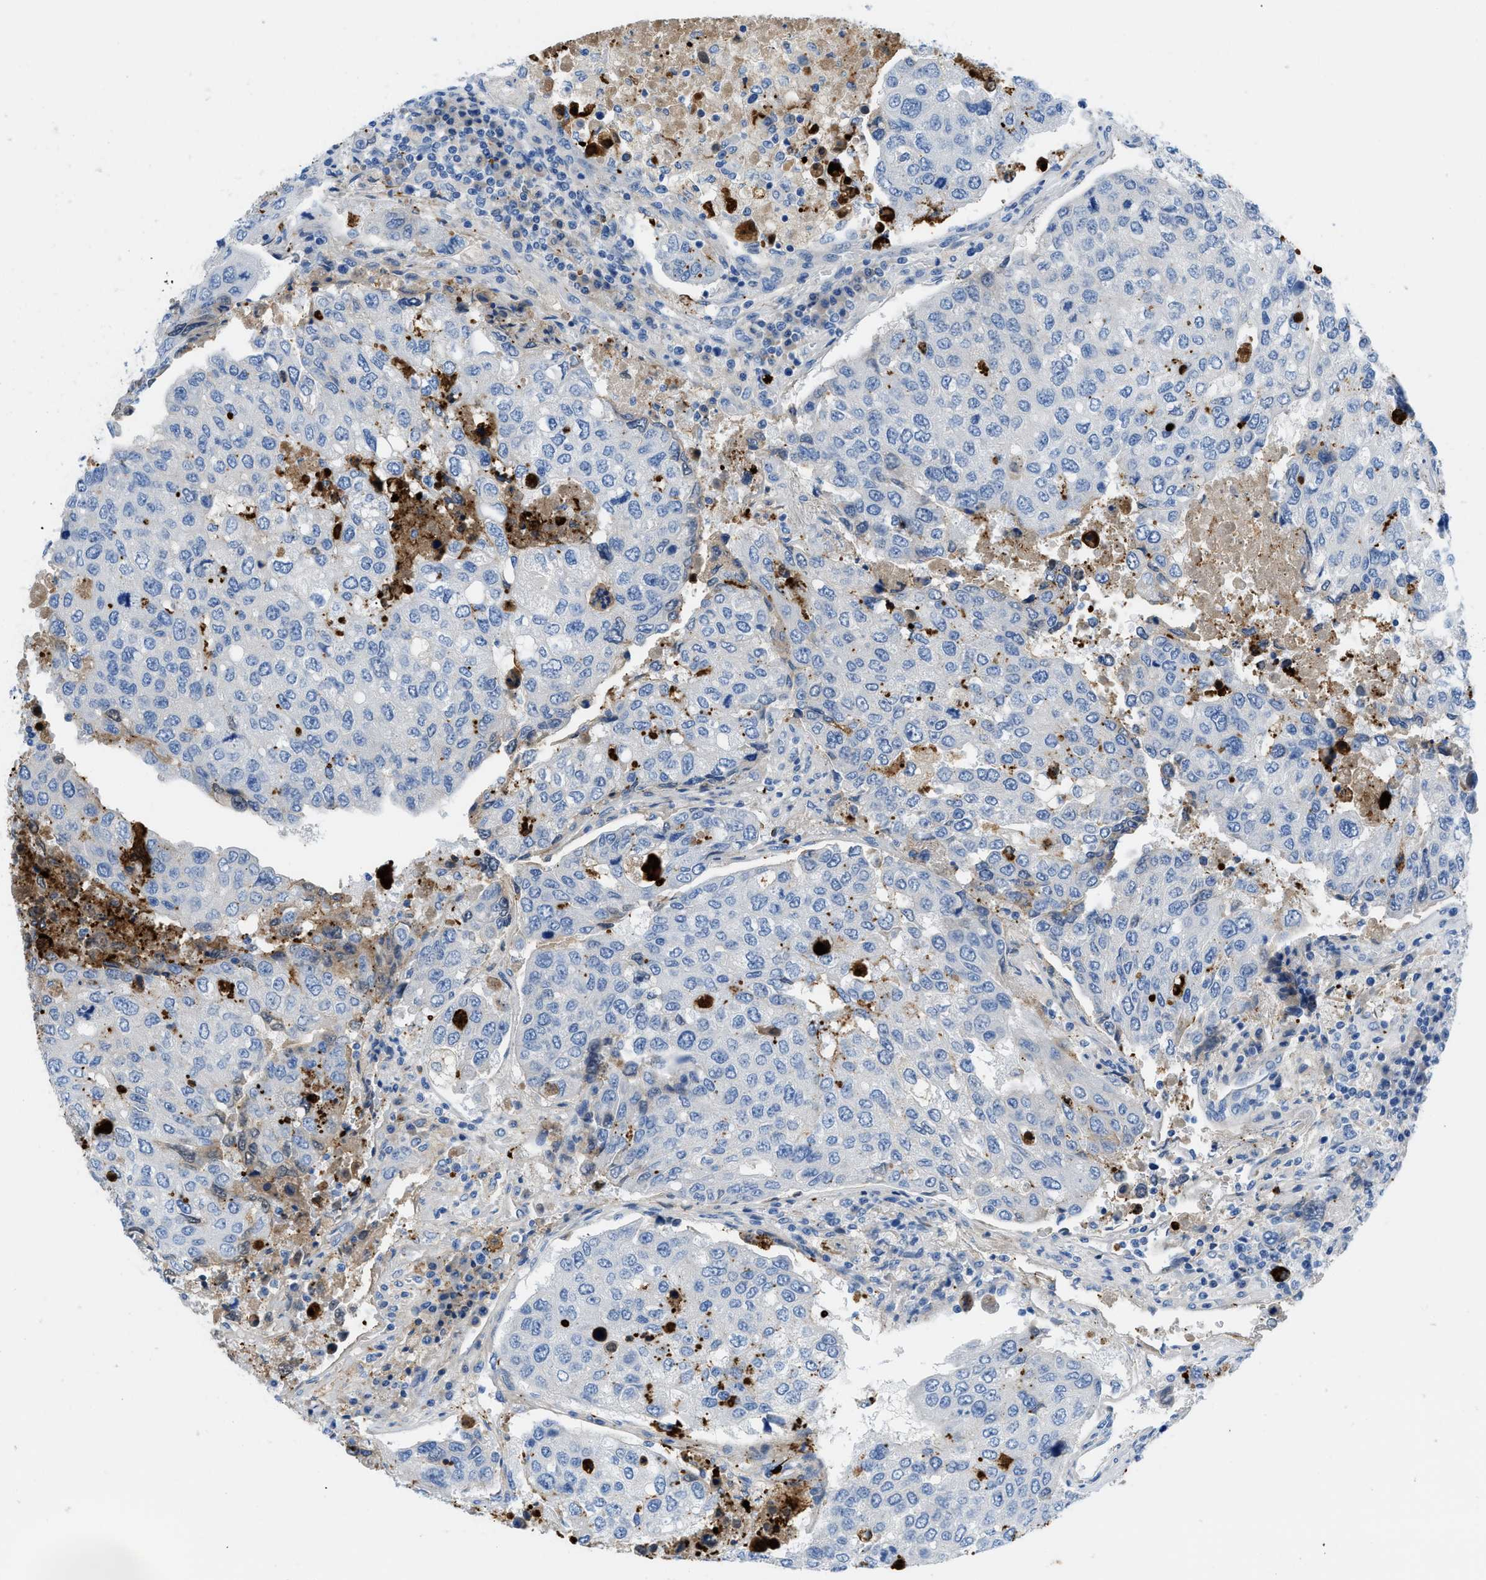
{"staining": {"intensity": "negative", "quantity": "none", "location": "none"}, "tissue": "urothelial cancer", "cell_type": "Tumor cells", "image_type": "cancer", "snomed": [{"axis": "morphology", "description": "Urothelial carcinoma, High grade"}, {"axis": "topography", "description": "Lymph node"}, {"axis": "topography", "description": "Urinary bladder"}], "caption": "A histopathology image of urothelial cancer stained for a protein demonstrates no brown staining in tumor cells. (Brightfield microscopy of DAB immunohistochemistry at high magnification).", "gene": "XCR1", "patient": {"sex": "male", "age": 51}}